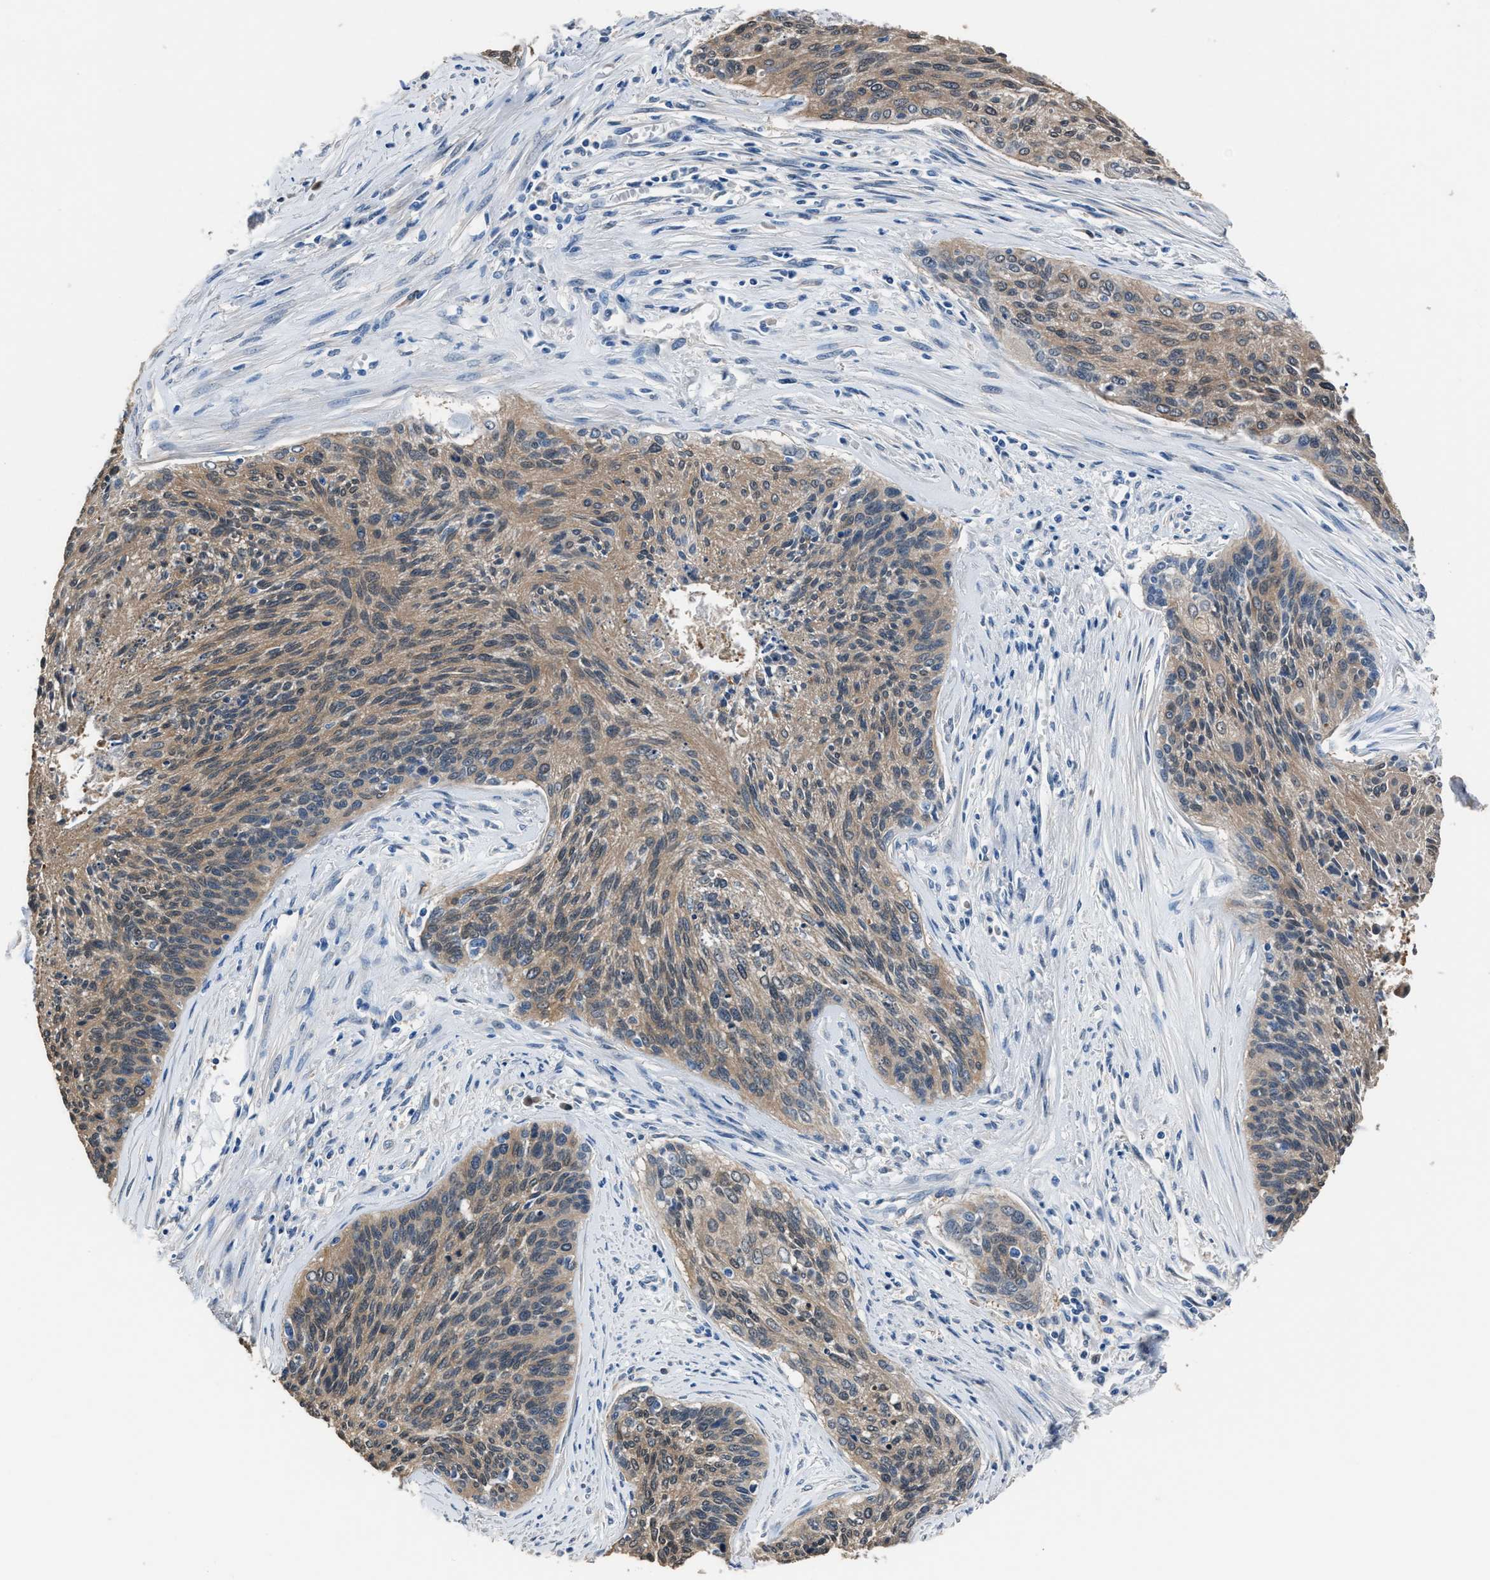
{"staining": {"intensity": "weak", "quantity": ">75%", "location": "cytoplasmic/membranous,nuclear"}, "tissue": "cervical cancer", "cell_type": "Tumor cells", "image_type": "cancer", "snomed": [{"axis": "morphology", "description": "Squamous cell carcinoma, NOS"}, {"axis": "topography", "description": "Cervix"}], "caption": "Cervical cancer (squamous cell carcinoma) stained for a protein (brown) displays weak cytoplasmic/membranous and nuclear positive staining in approximately >75% of tumor cells.", "gene": "GSTP1", "patient": {"sex": "female", "age": 55}}